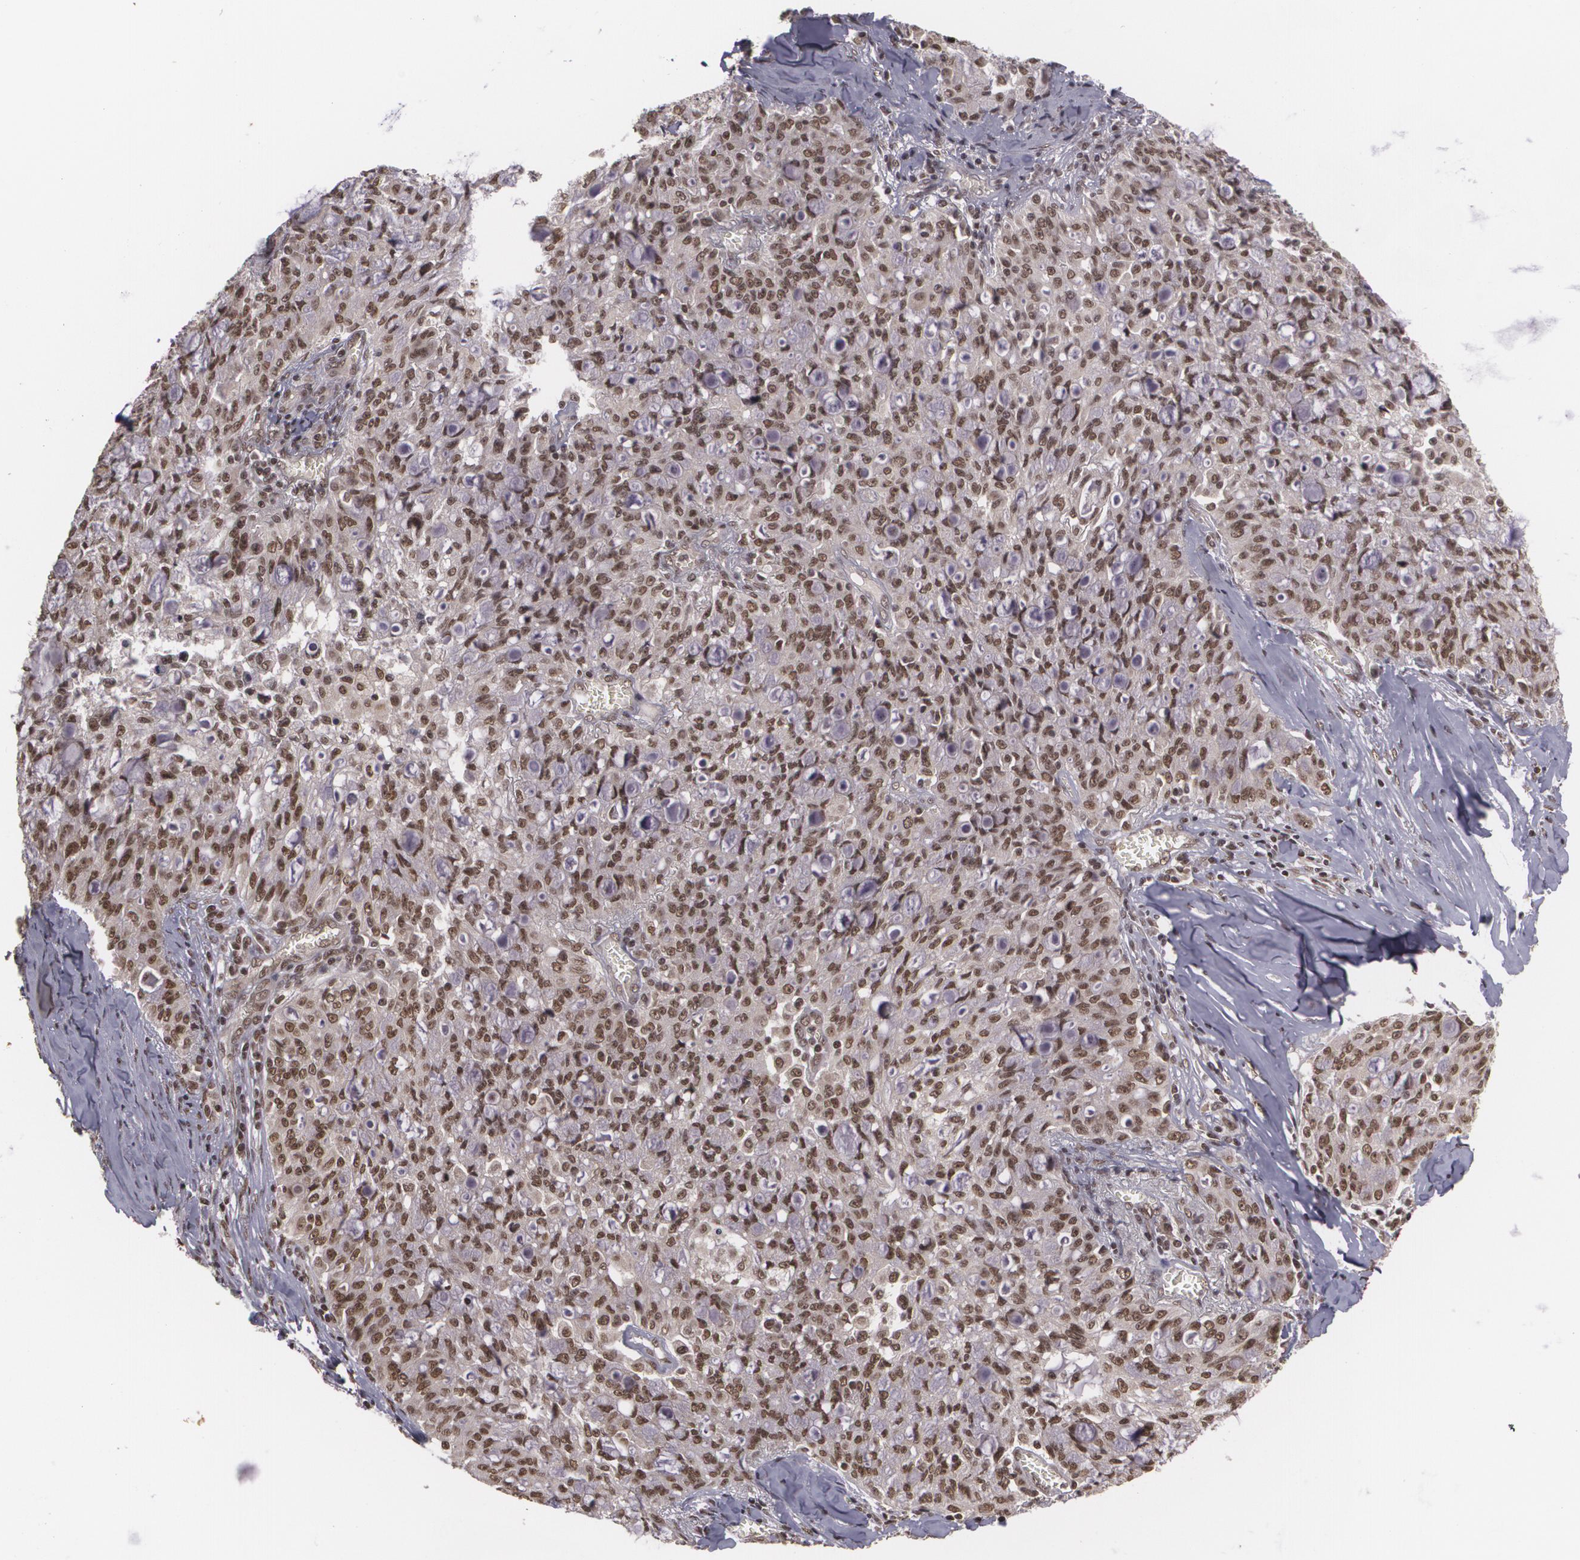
{"staining": {"intensity": "strong", "quantity": ">75%", "location": "nuclear"}, "tissue": "lung cancer", "cell_type": "Tumor cells", "image_type": "cancer", "snomed": [{"axis": "morphology", "description": "Adenocarcinoma, NOS"}, {"axis": "topography", "description": "Lung"}], "caption": "Protein expression analysis of adenocarcinoma (lung) demonstrates strong nuclear expression in about >75% of tumor cells. (Stains: DAB (3,3'-diaminobenzidine) in brown, nuclei in blue, Microscopy: brightfield microscopy at high magnification).", "gene": "RXRB", "patient": {"sex": "female", "age": 44}}